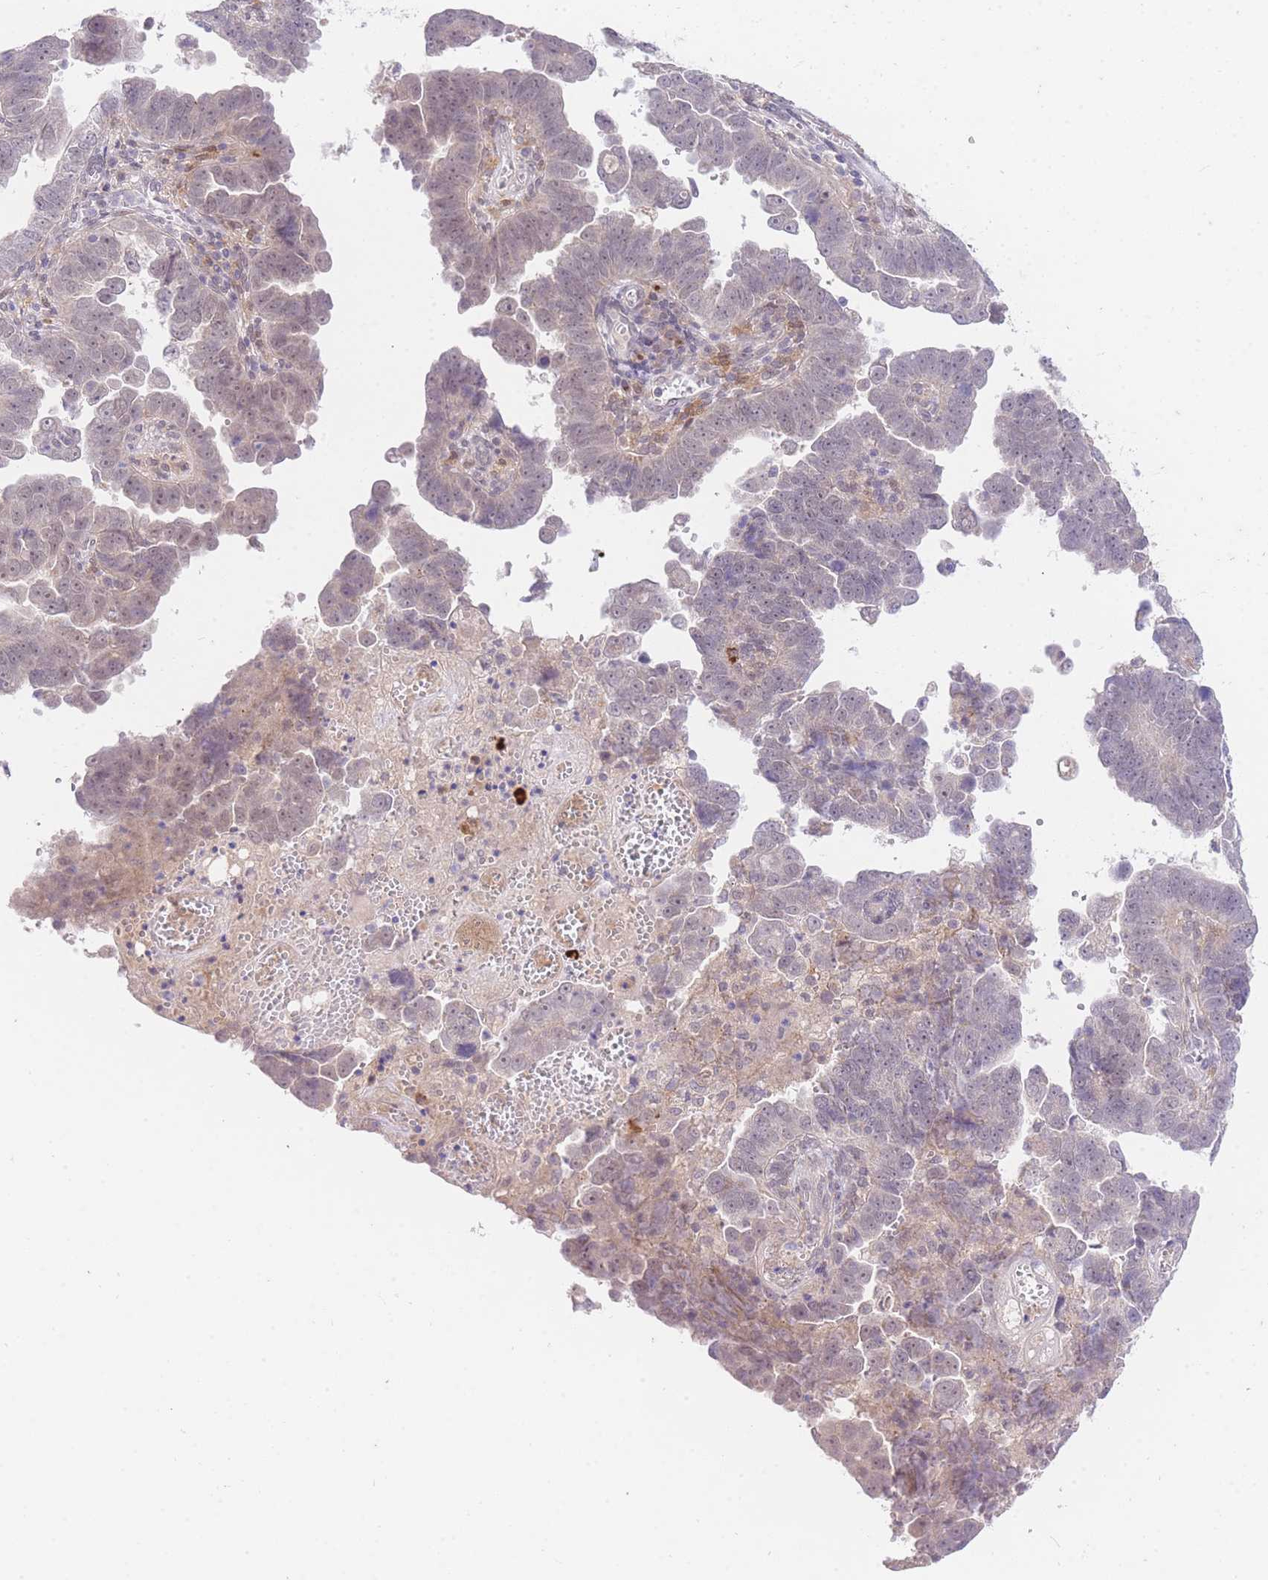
{"staining": {"intensity": "weak", "quantity": "<25%", "location": "nuclear"}, "tissue": "endometrial cancer", "cell_type": "Tumor cells", "image_type": "cancer", "snomed": [{"axis": "morphology", "description": "Adenocarcinoma, NOS"}, {"axis": "topography", "description": "Endometrium"}], "caption": "This is a micrograph of IHC staining of endometrial cancer, which shows no expression in tumor cells. (Immunohistochemistry (ihc), brightfield microscopy, high magnification).", "gene": "SLC25A33", "patient": {"sex": "female", "age": 75}}